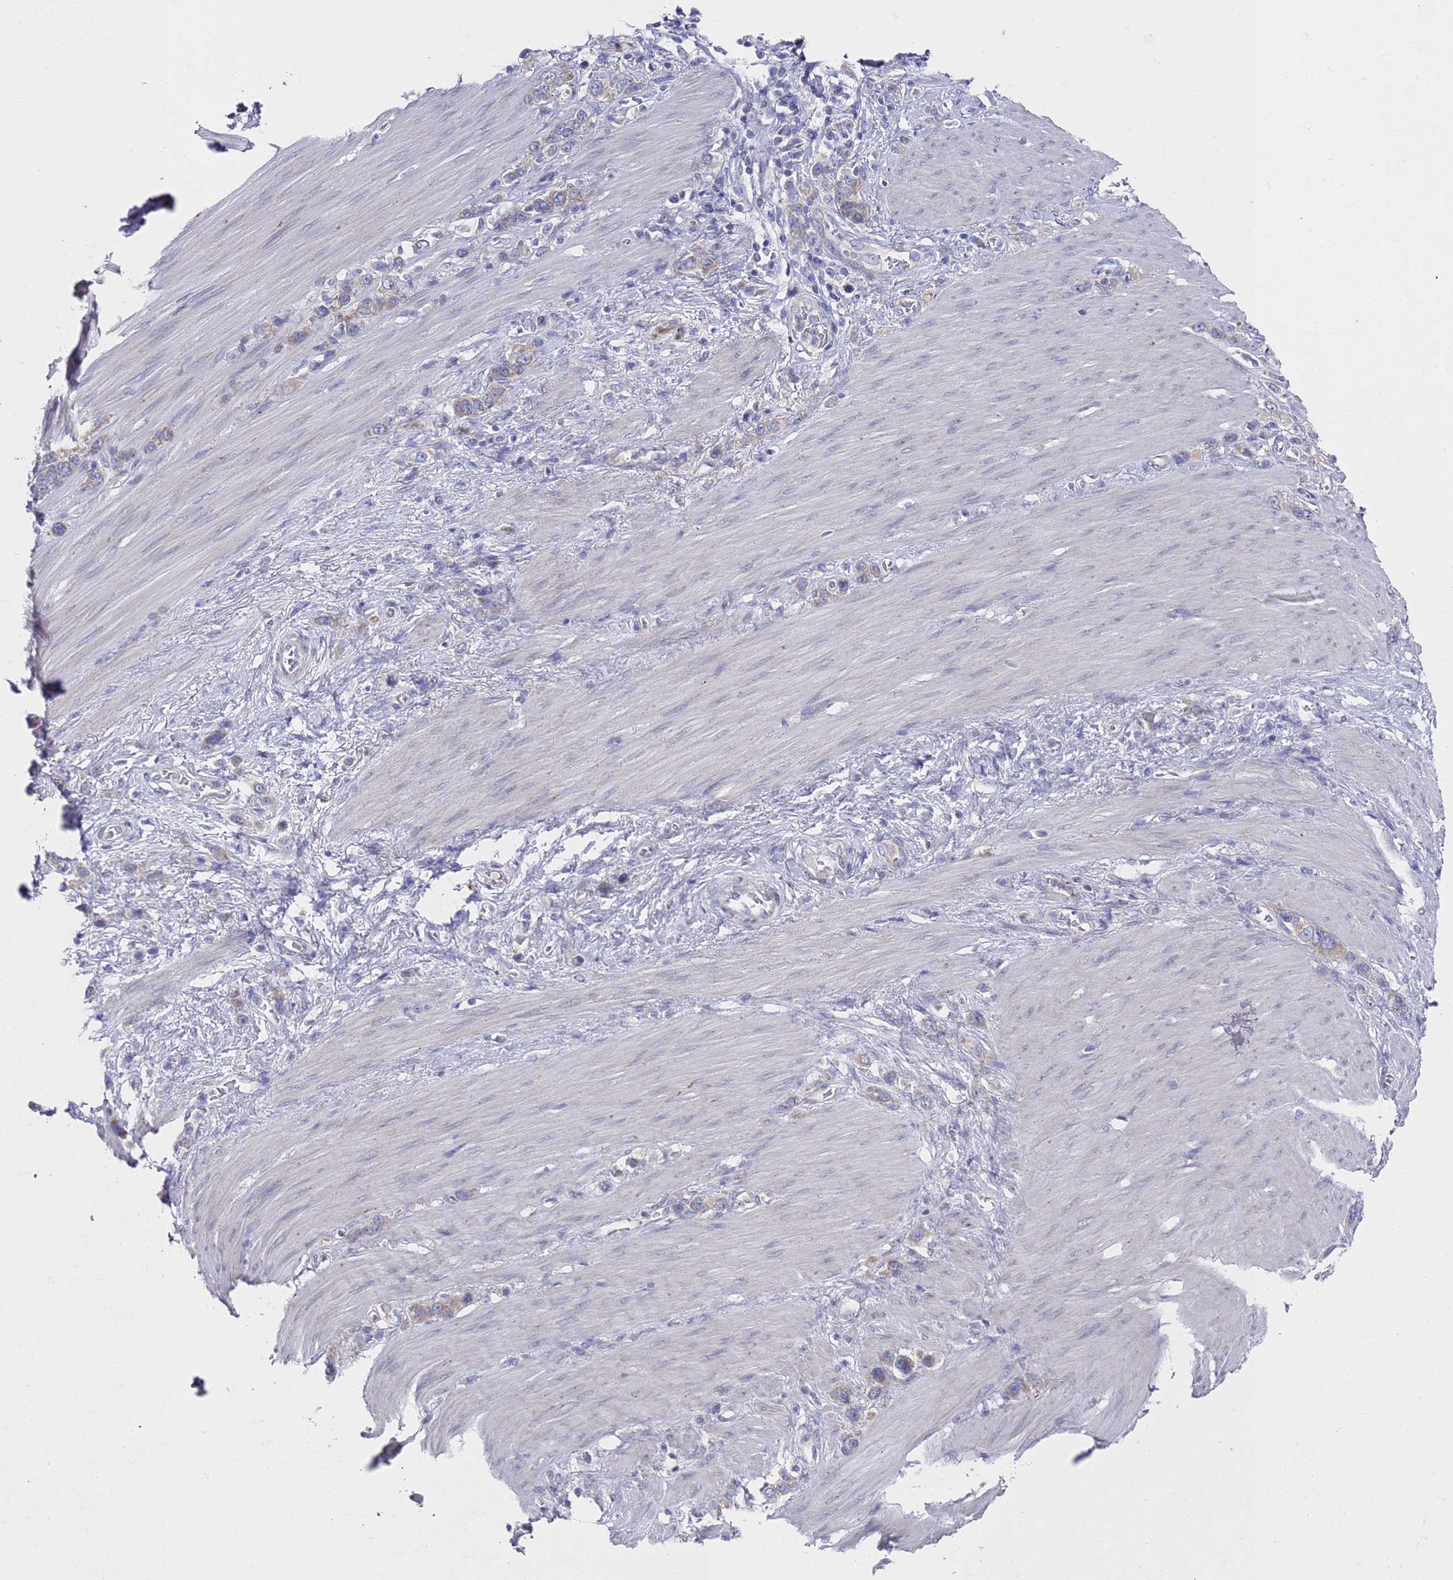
{"staining": {"intensity": "weak", "quantity": "25%-75%", "location": "cytoplasmic/membranous"}, "tissue": "stomach cancer", "cell_type": "Tumor cells", "image_type": "cancer", "snomed": [{"axis": "morphology", "description": "Adenocarcinoma, NOS"}, {"axis": "morphology", "description": "Adenocarcinoma, High grade"}, {"axis": "topography", "description": "Stomach, upper"}, {"axis": "topography", "description": "Stomach, lower"}], "caption": "Brown immunohistochemical staining in human stomach adenocarcinoma displays weak cytoplasmic/membranous expression in about 25%-75% of tumor cells.", "gene": "NPEPPS", "patient": {"sex": "female", "age": 65}}